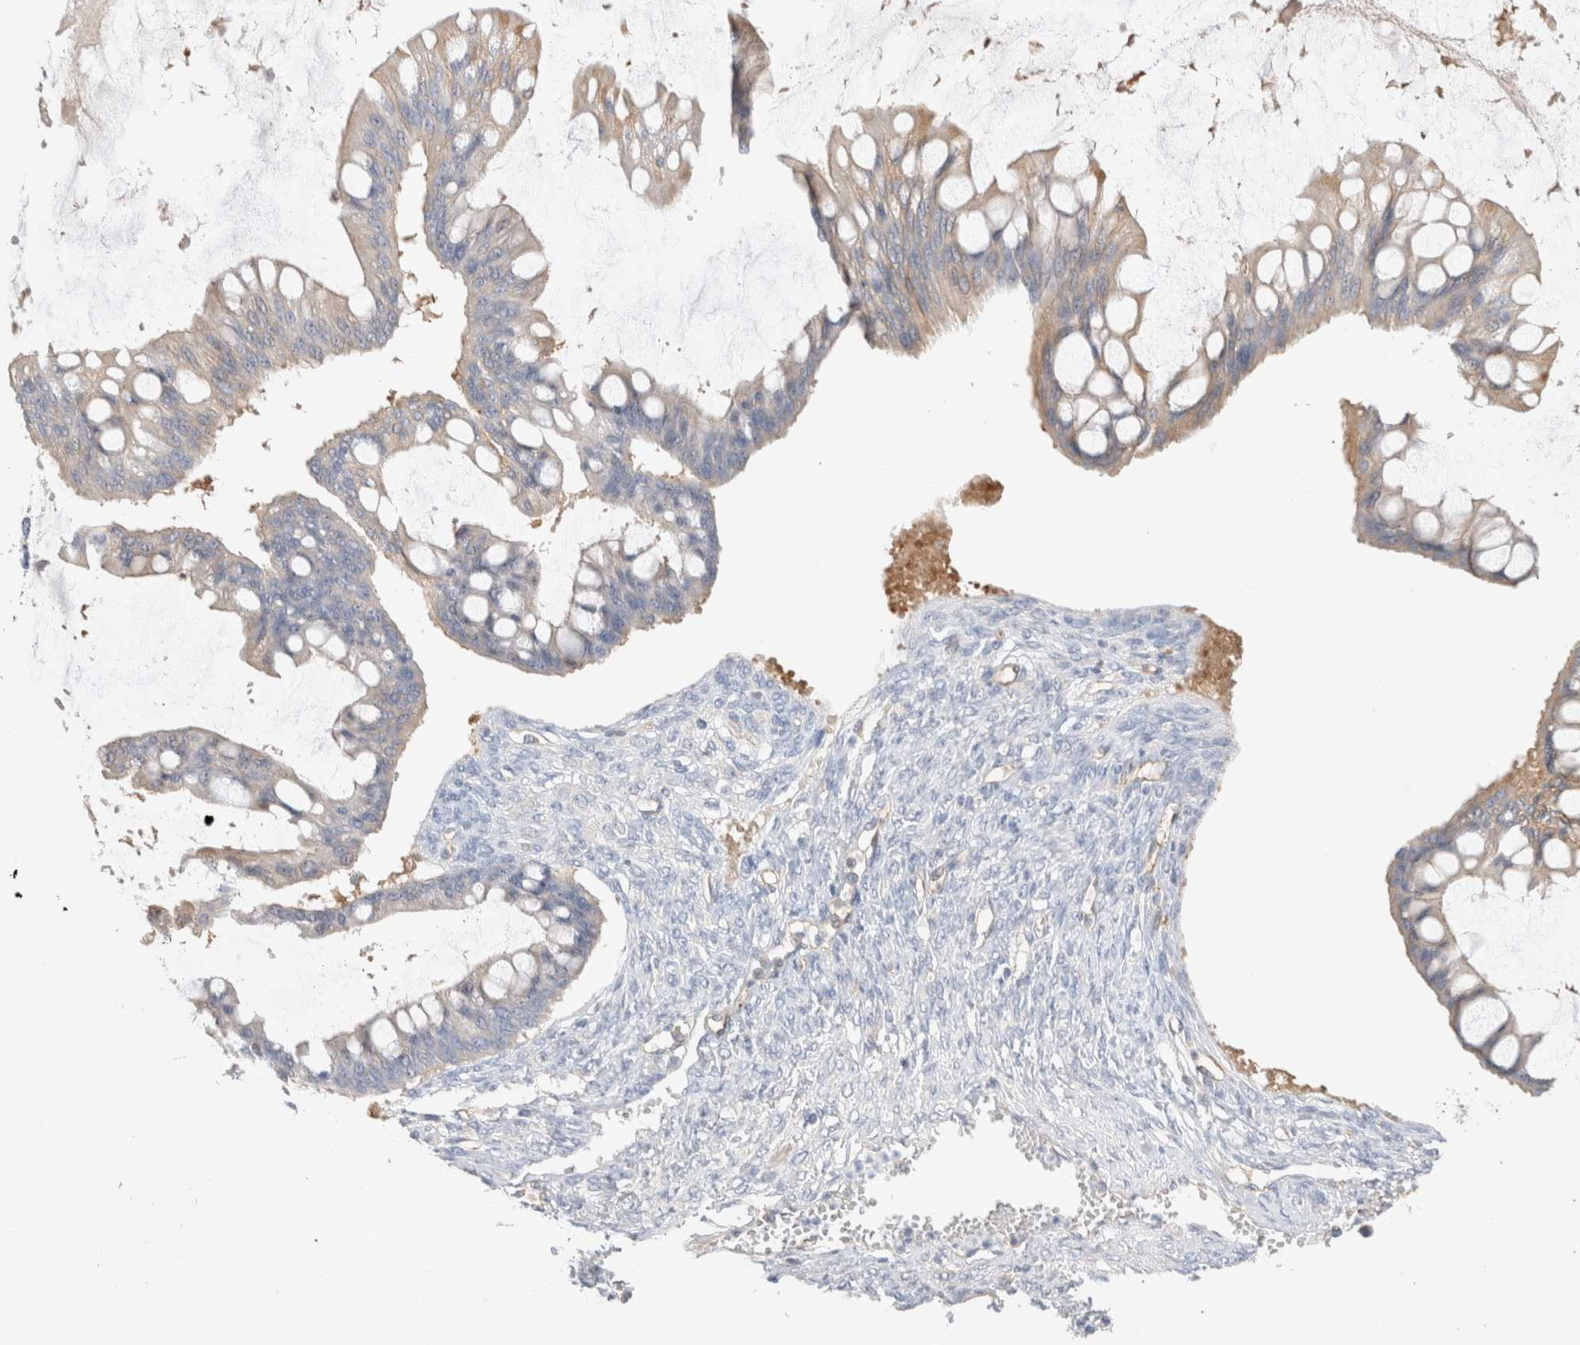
{"staining": {"intensity": "weak", "quantity": "<25%", "location": "cytoplasmic/membranous"}, "tissue": "ovarian cancer", "cell_type": "Tumor cells", "image_type": "cancer", "snomed": [{"axis": "morphology", "description": "Cystadenocarcinoma, mucinous, NOS"}, {"axis": "topography", "description": "Ovary"}], "caption": "DAB immunohistochemical staining of ovarian cancer displays no significant expression in tumor cells. Brightfield microscopy of immunohistochemistry stained with DAB (brown) and hematoxylin (blue), captured at high magnification.", "gene": "CAPN2", "patient": {"sex": "female", "age": 73}}